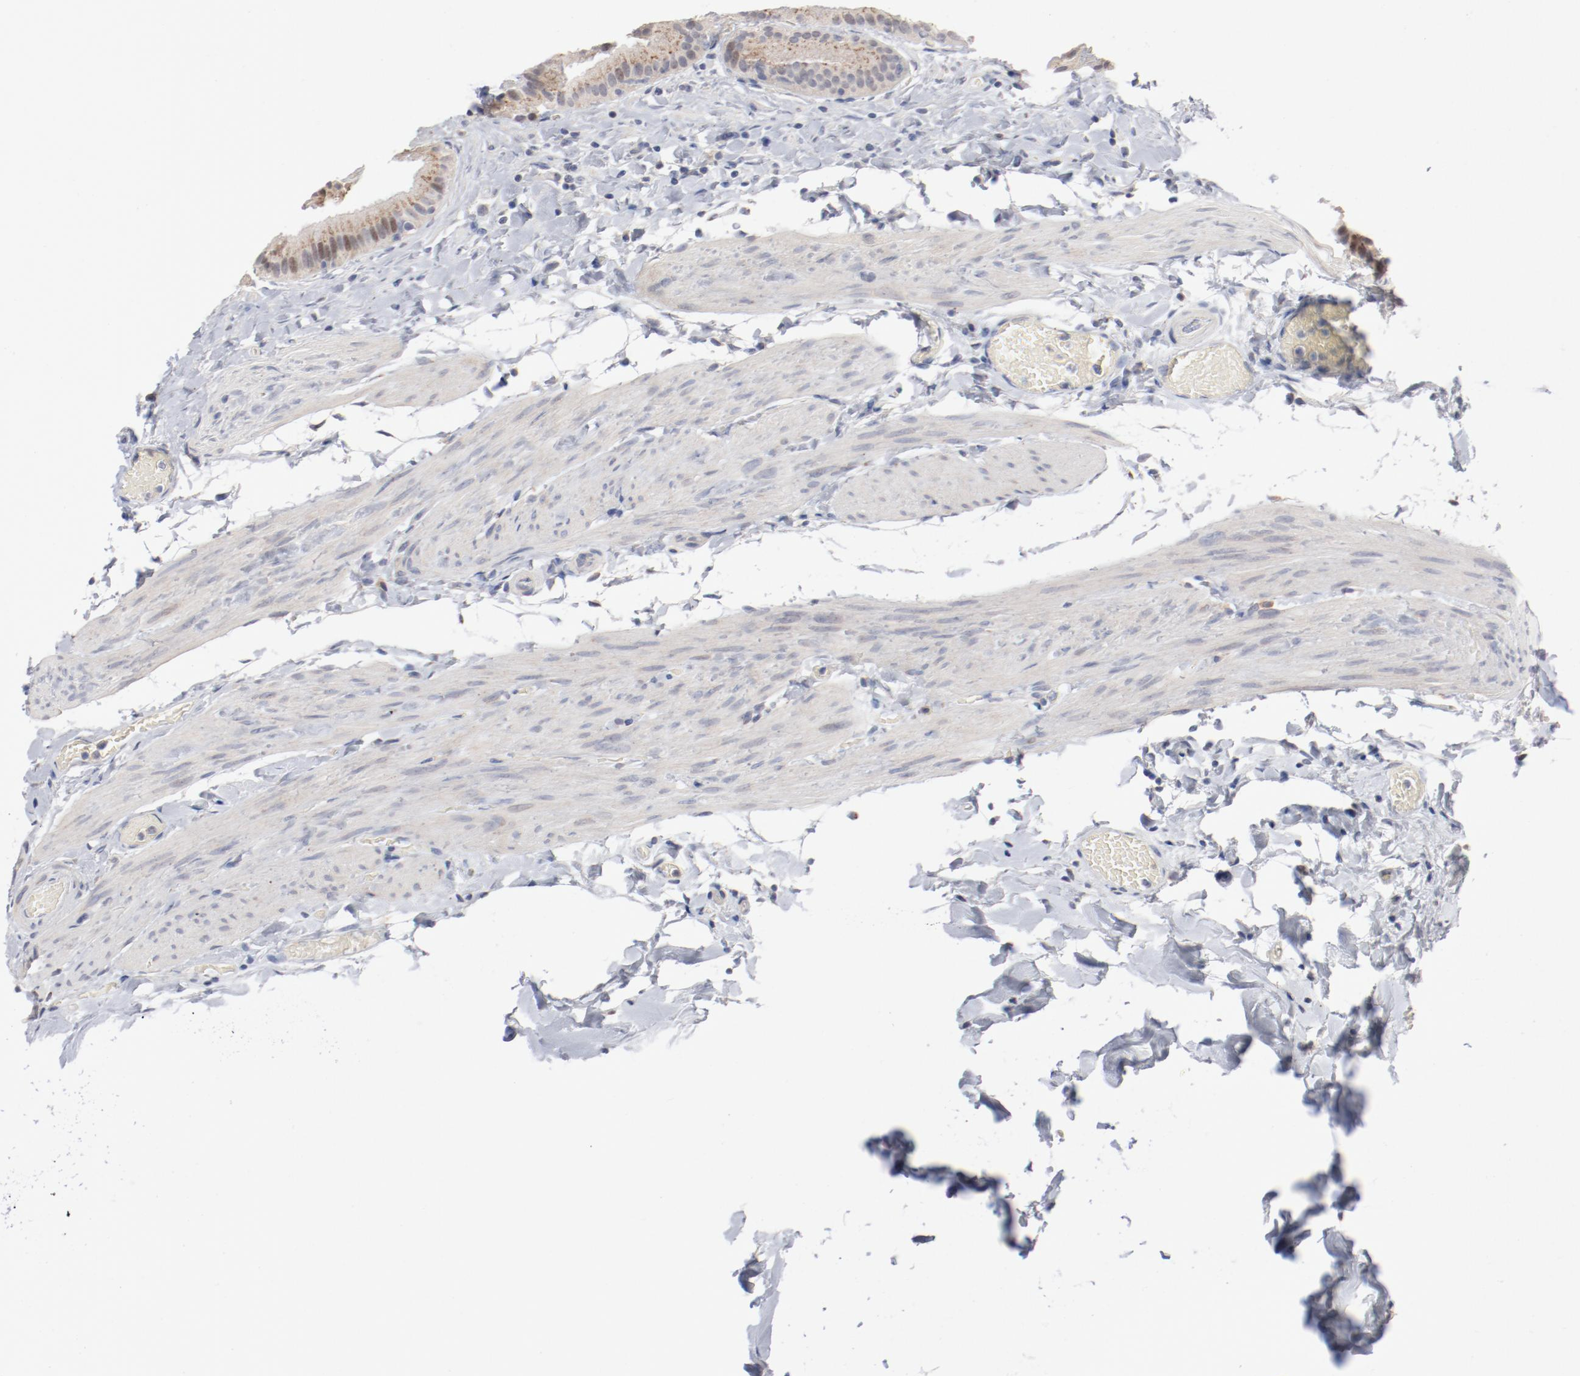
{"staining": {"intensity": "moderate", "quantity": ">75%", "location": "cytoplasmic/membranous"}, "tissue": "gallbladder", "cell_type": "Glandular cells", "image_type": "normal", "snomed": [{"axis": "morphology", "description": "Normal tissue, NOS"}, {"axis": "topography", "description": "Gallbladder"}], "caption": "Immunohistochemical staining of unremarkable human gallbladder reveals moderate cytoplasmic/membranous protein staining in approximately >75% of glandular cells.", "gene": "AK7", "patient": {"sex": "female", "age": 63}}